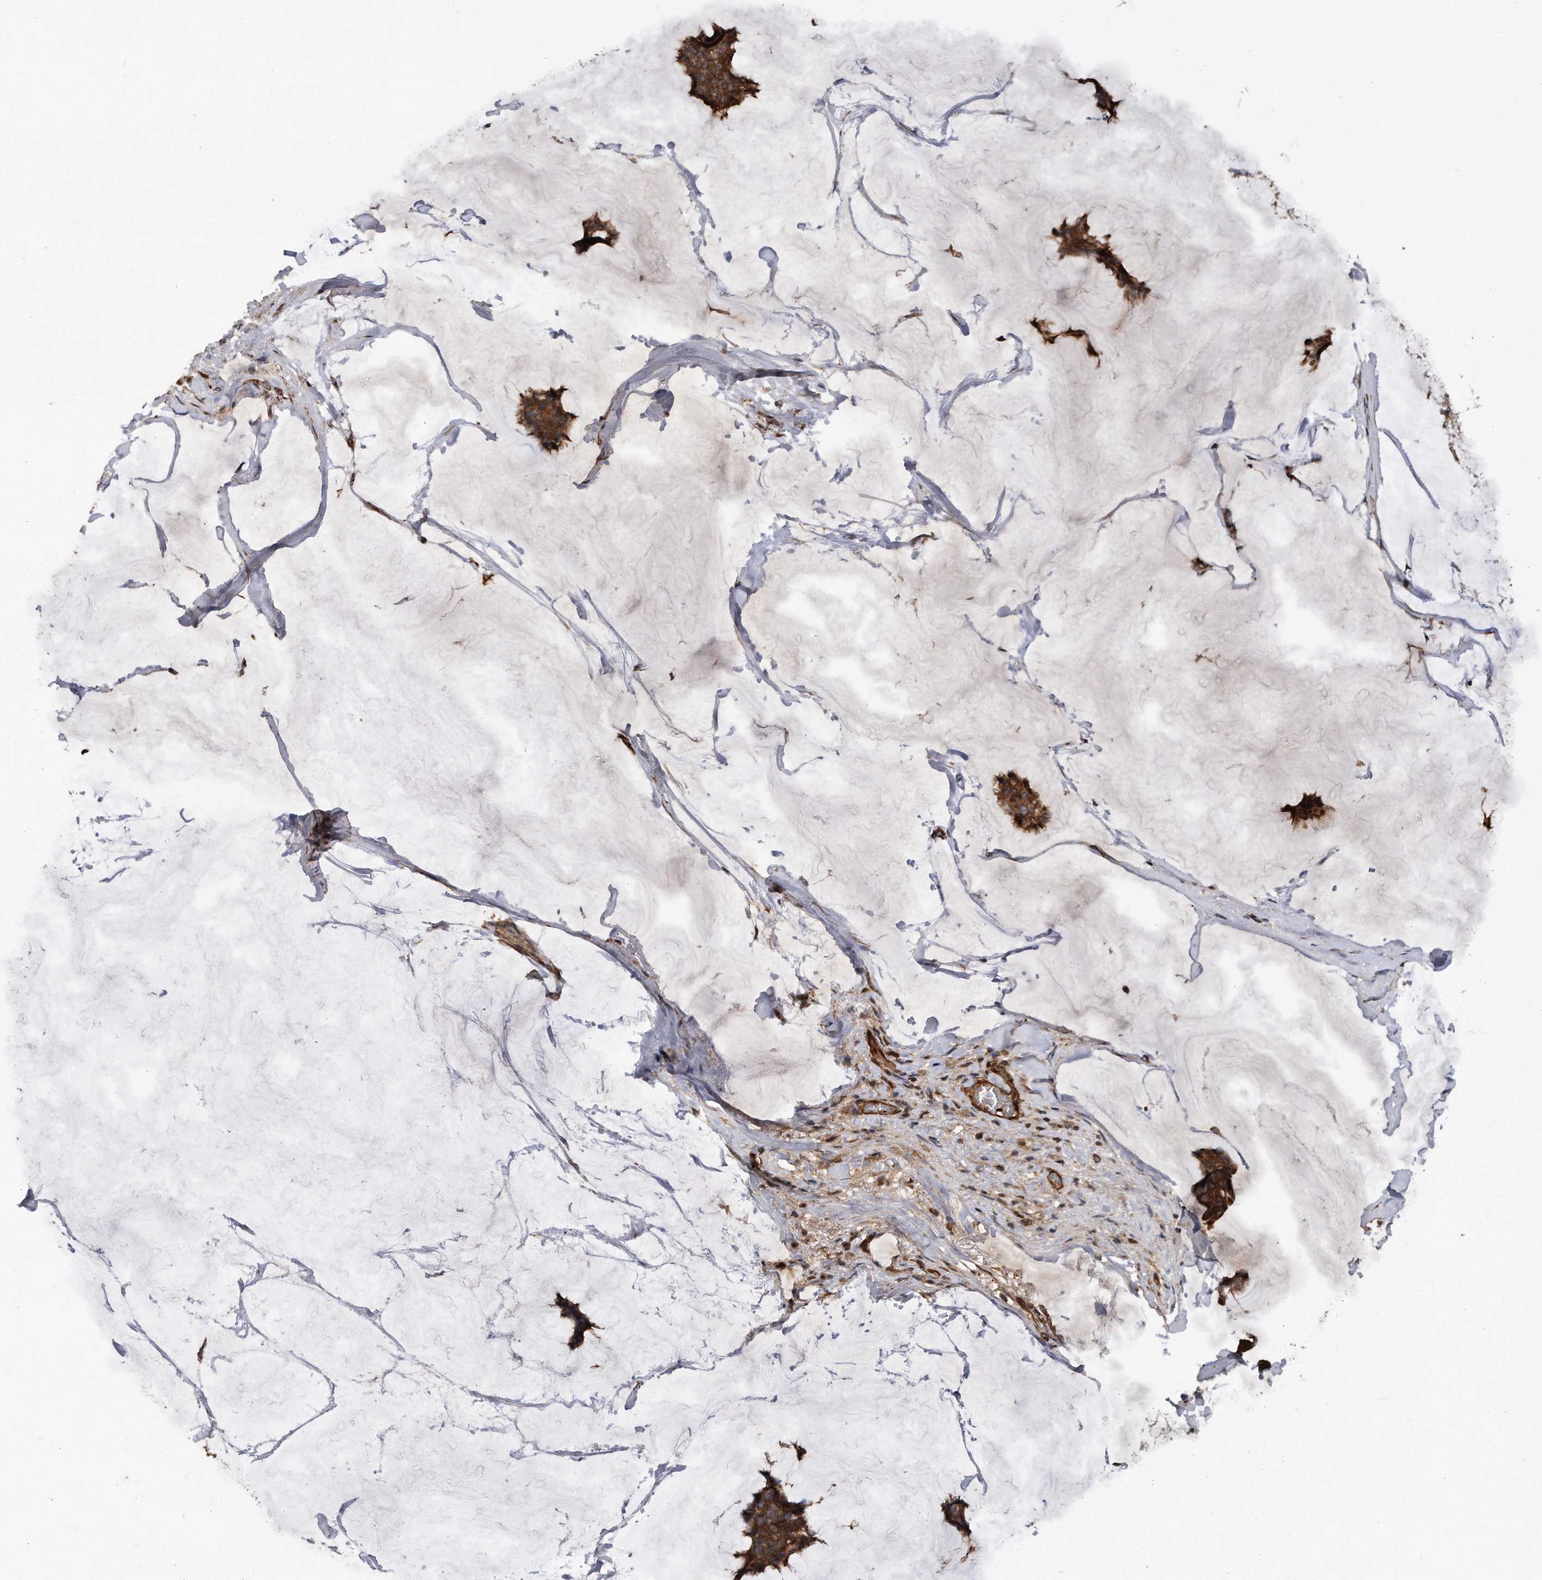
{"staining": {"intensity": "strong", "quantity": ">75%", "location": "cytoplasmic/membranous"}, "tissue": "breast cancer", "cell_type": "Tumor cells", "image_type": "cancer", "snomed": [{"axis": "morphology", "description": "Duct carcinoma"}, {"axis": "topography", "description": "Breast"}], "caption": "A photomicrograph of invasive ductal carcinoma (breast) stained for a protein shows strong cytoplasmic/membranous brown staining in tumor cells. (DAB (3,3'-diaminobenzidine) = brown stain, brightfield microscopy at high magnification).", "gene": "KCND3", "patient": {"sex": "female", "age": 93}}